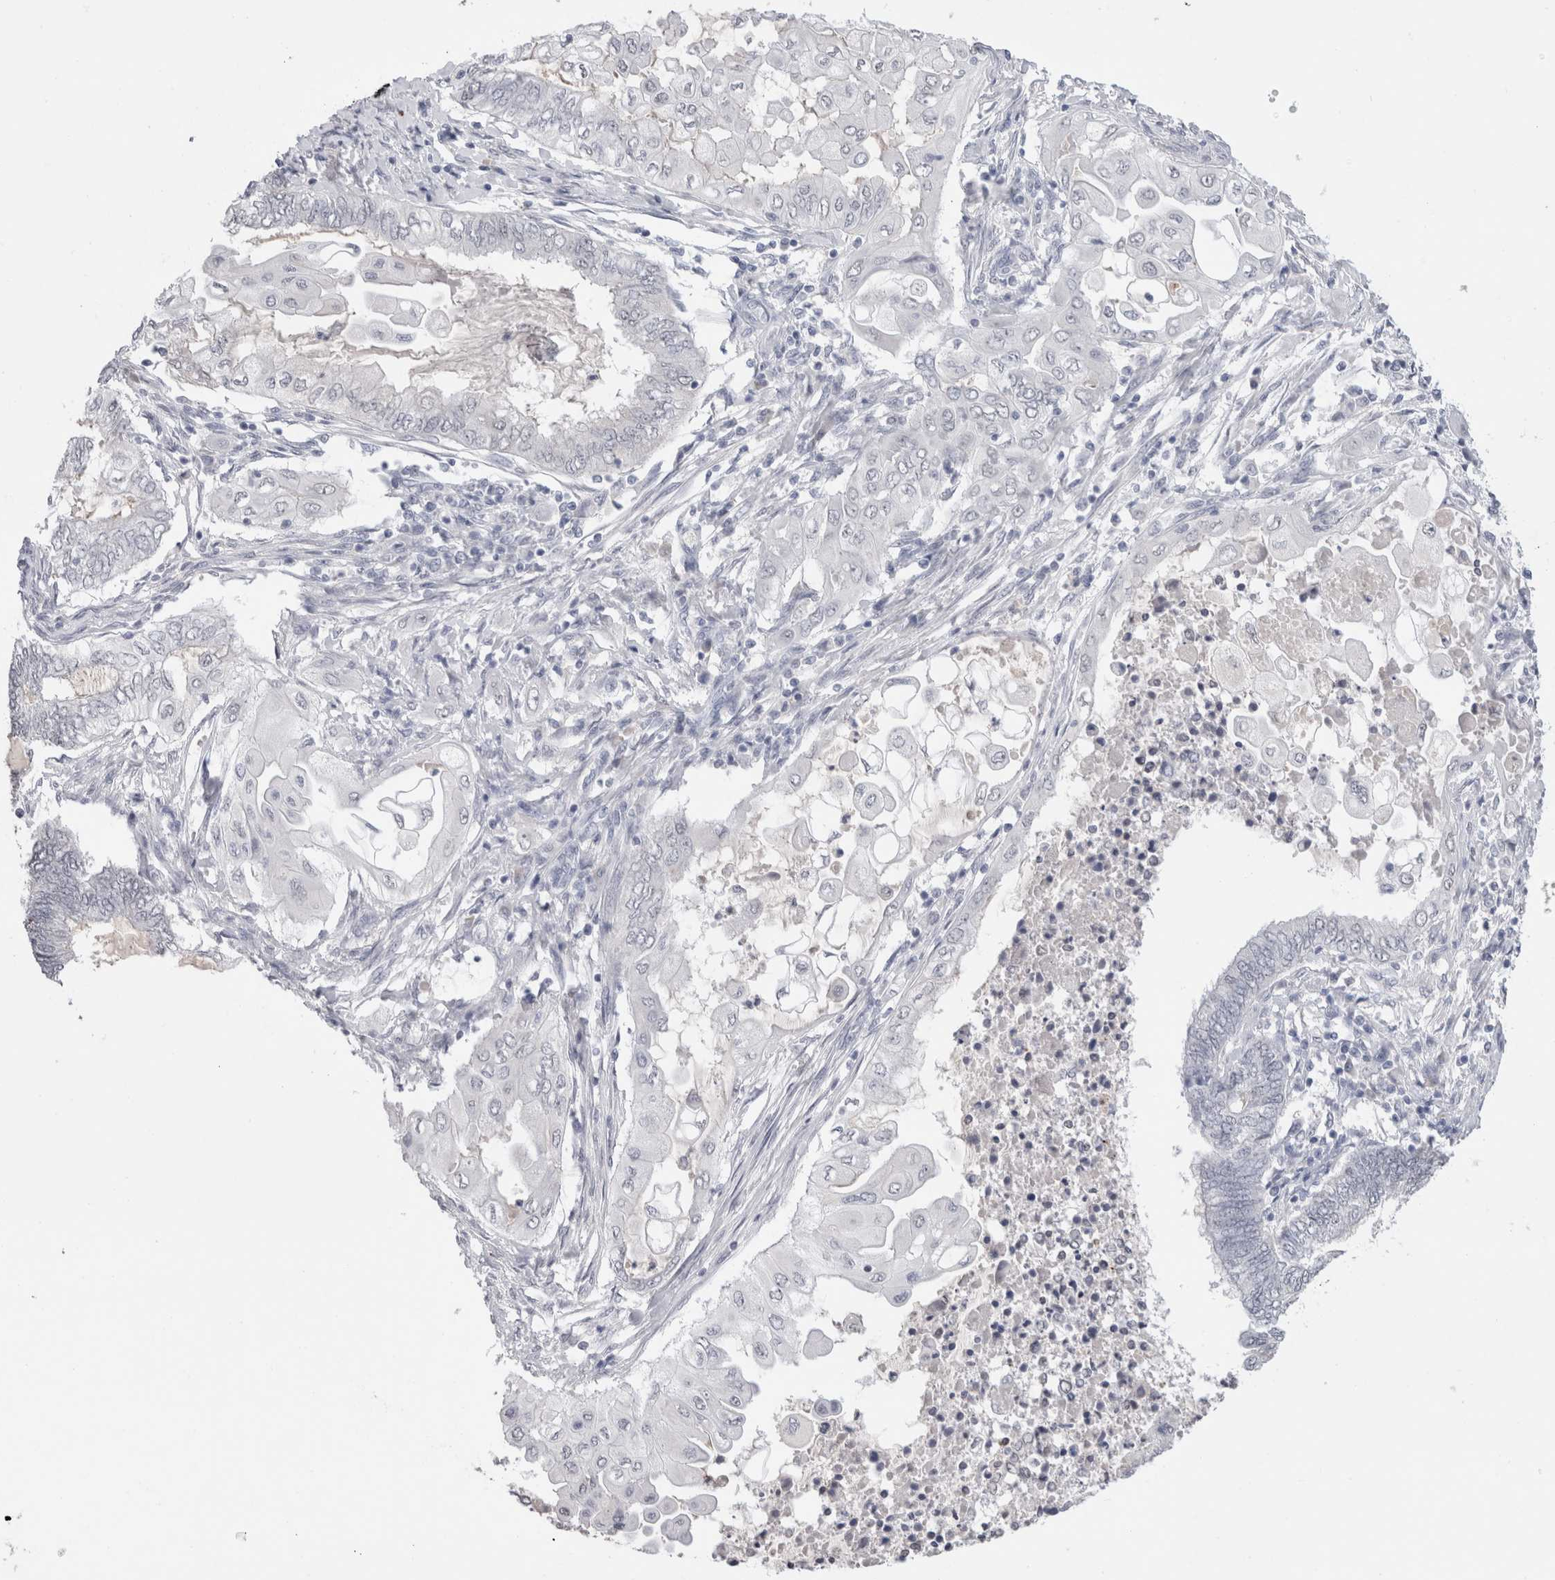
{"staining": {"intensity": "negative", "quantity": "none", "location": "none"}, "tissue": "endometrial cancer", "cell_type": "Tumor cells", "image_type": "cancer", "snomed": [{"axis": "morphology", "description": "Adenocarcinoma, NOS"}, {"axis": "topography", "description": "Uterus"}, {"axis": "topography", "description": "Endometrium"}], "caption": "There is no significant positivity in tumor cells of endometrial cancer. Nuclei are stained in blue.", "gene": "CADM3", "patient": {"sex": "female", "age": 70}}